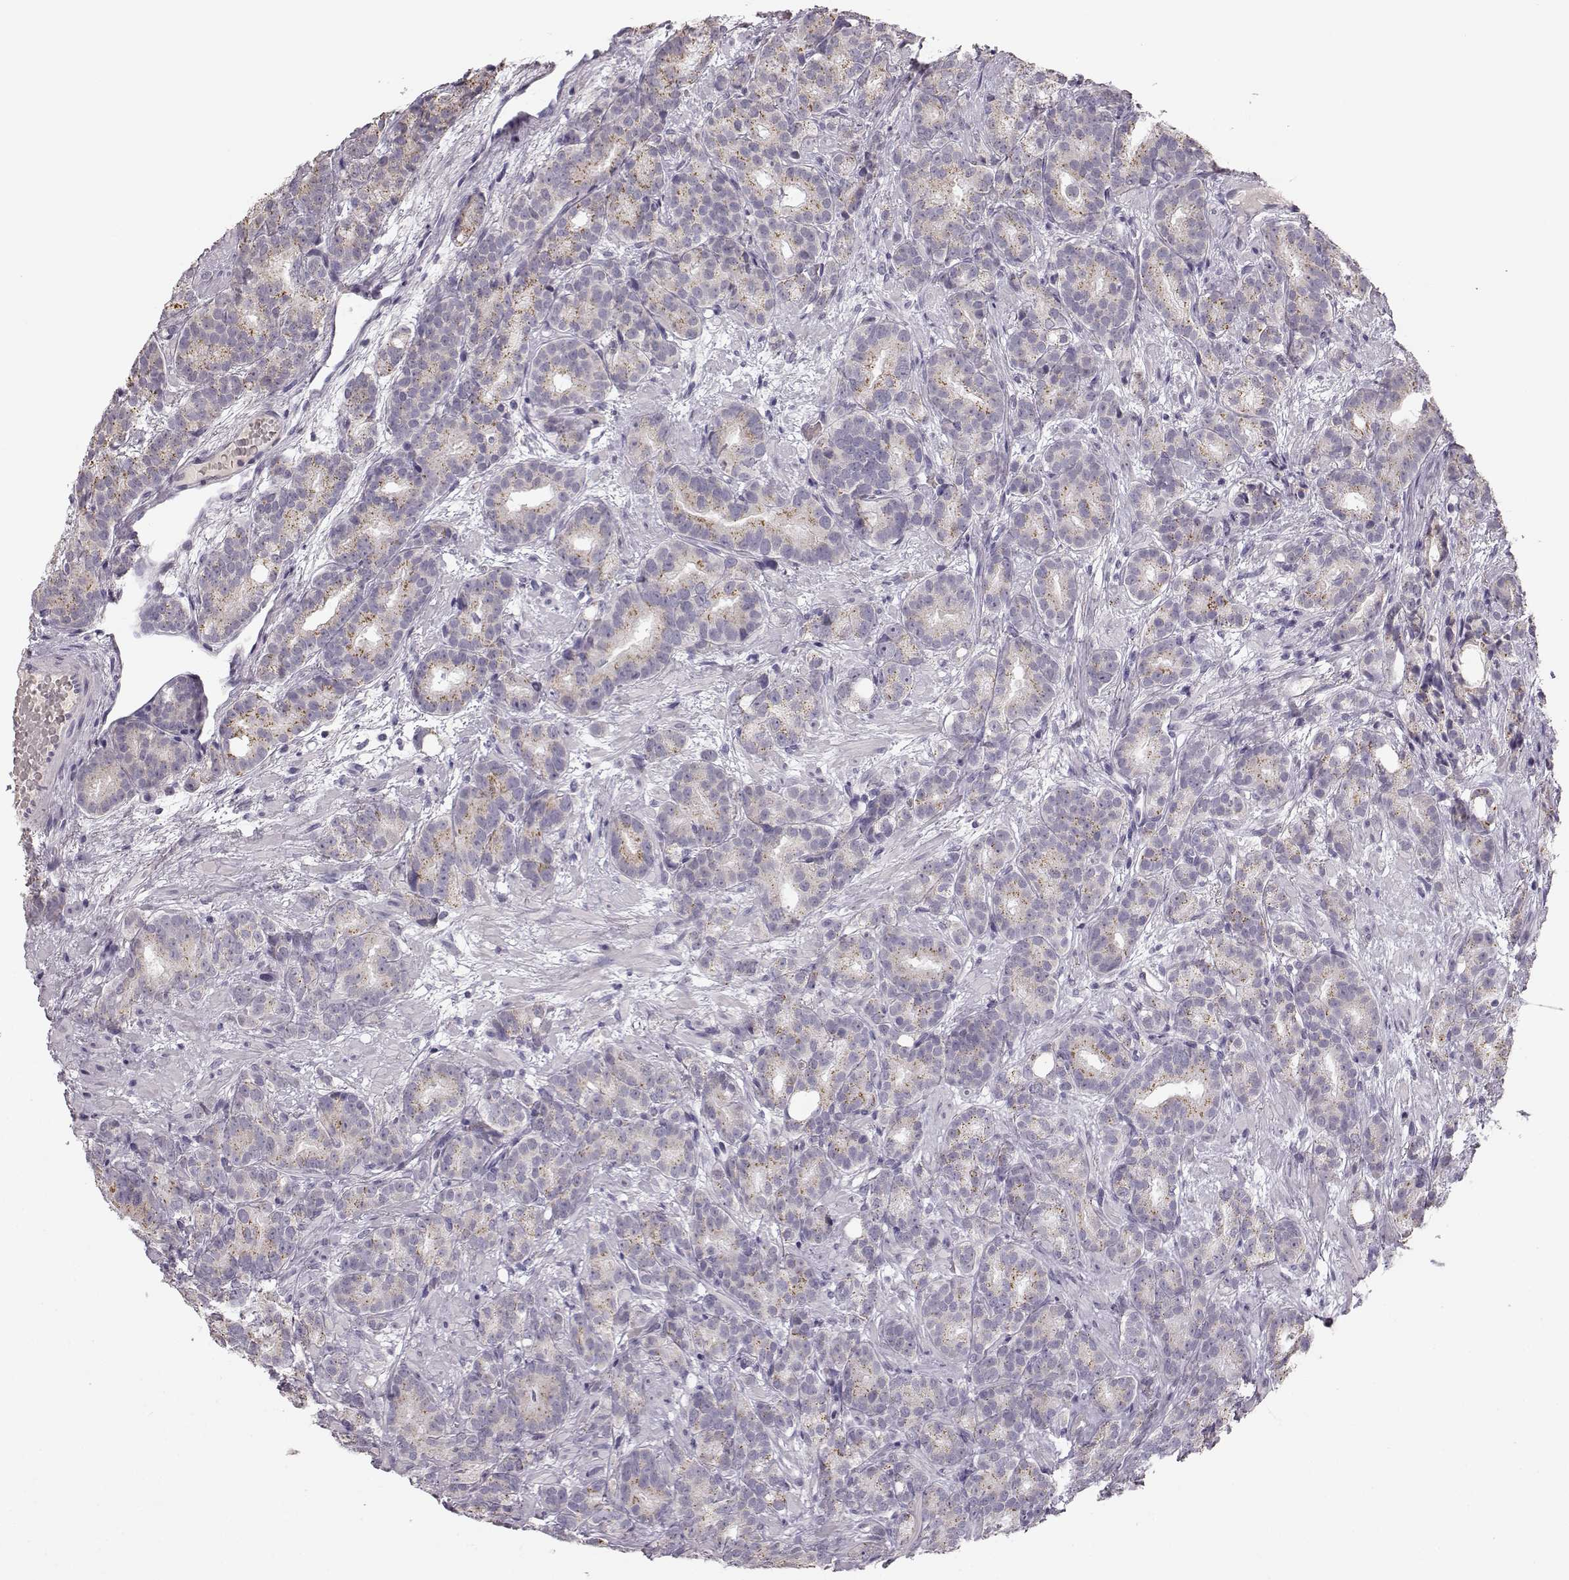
{"staining": {"intensity": "negative", "quantity": "none", "location": "none"}, "tissue": "prostate cancer", "cell_type": "Tumor cells", "image_type": "cancer", "snomed": [{"axis": "morphology", "description": "Adenocarcinoma, High grade"}, {"axis": "topography", "description": "Prostate"}], "caption": "Immunohistochemical staining of prostate adenocarcinoma (high-grade) exhibits no significant staining in tumor cells. The staining was performed using DAB (3,3'-diaminobenzidine) to visualize the protein expression in brown, while the nuclei were stained in blue with hematoxylin (Magnification: 20x).", "gene": "BFSP2", "patient": {"sex": "male", "age": 90}}